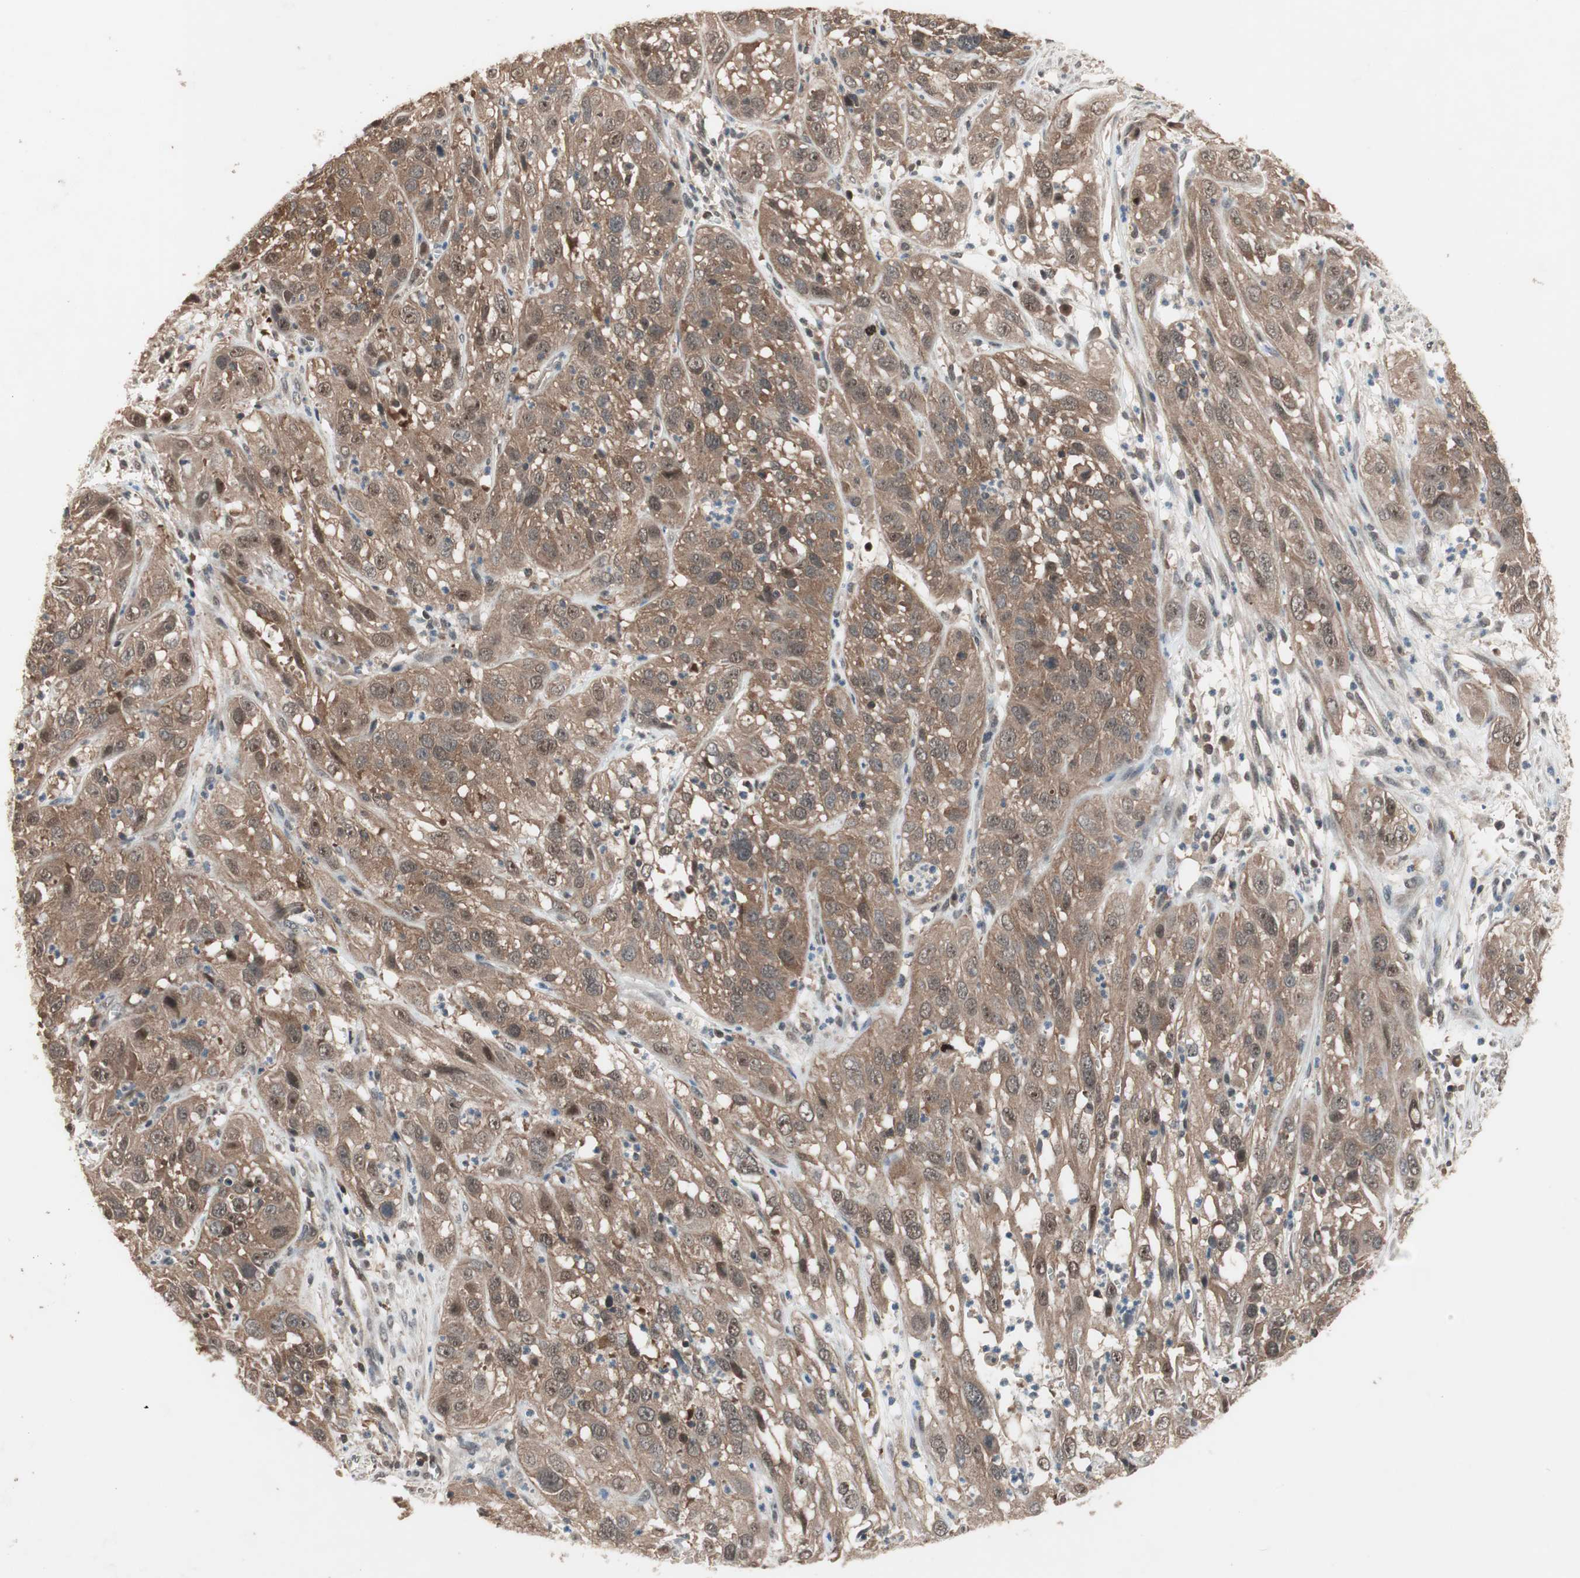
{"staining": {"intensity": "moderate", "quantity": ">75%", "location": "cytoplasmic/membranous,nuclear"}, "tissue": "cervical cancer", "cell_type": "Tumor cells", "image_type": "cancer", "snomed": [{"axis": "morphology", "description": "Squamous cell carcinoma, NOS"}, {"axis": "topography", "description": "Cervix"}], "caption": "Protein expression analysis of human cervical cancer reveals moderate cytoplasmic/membranous and nuclear staining in approximately >75% of tumor cells.", "gene": "GART", "patient": {"sex": "female", "age": 32}}